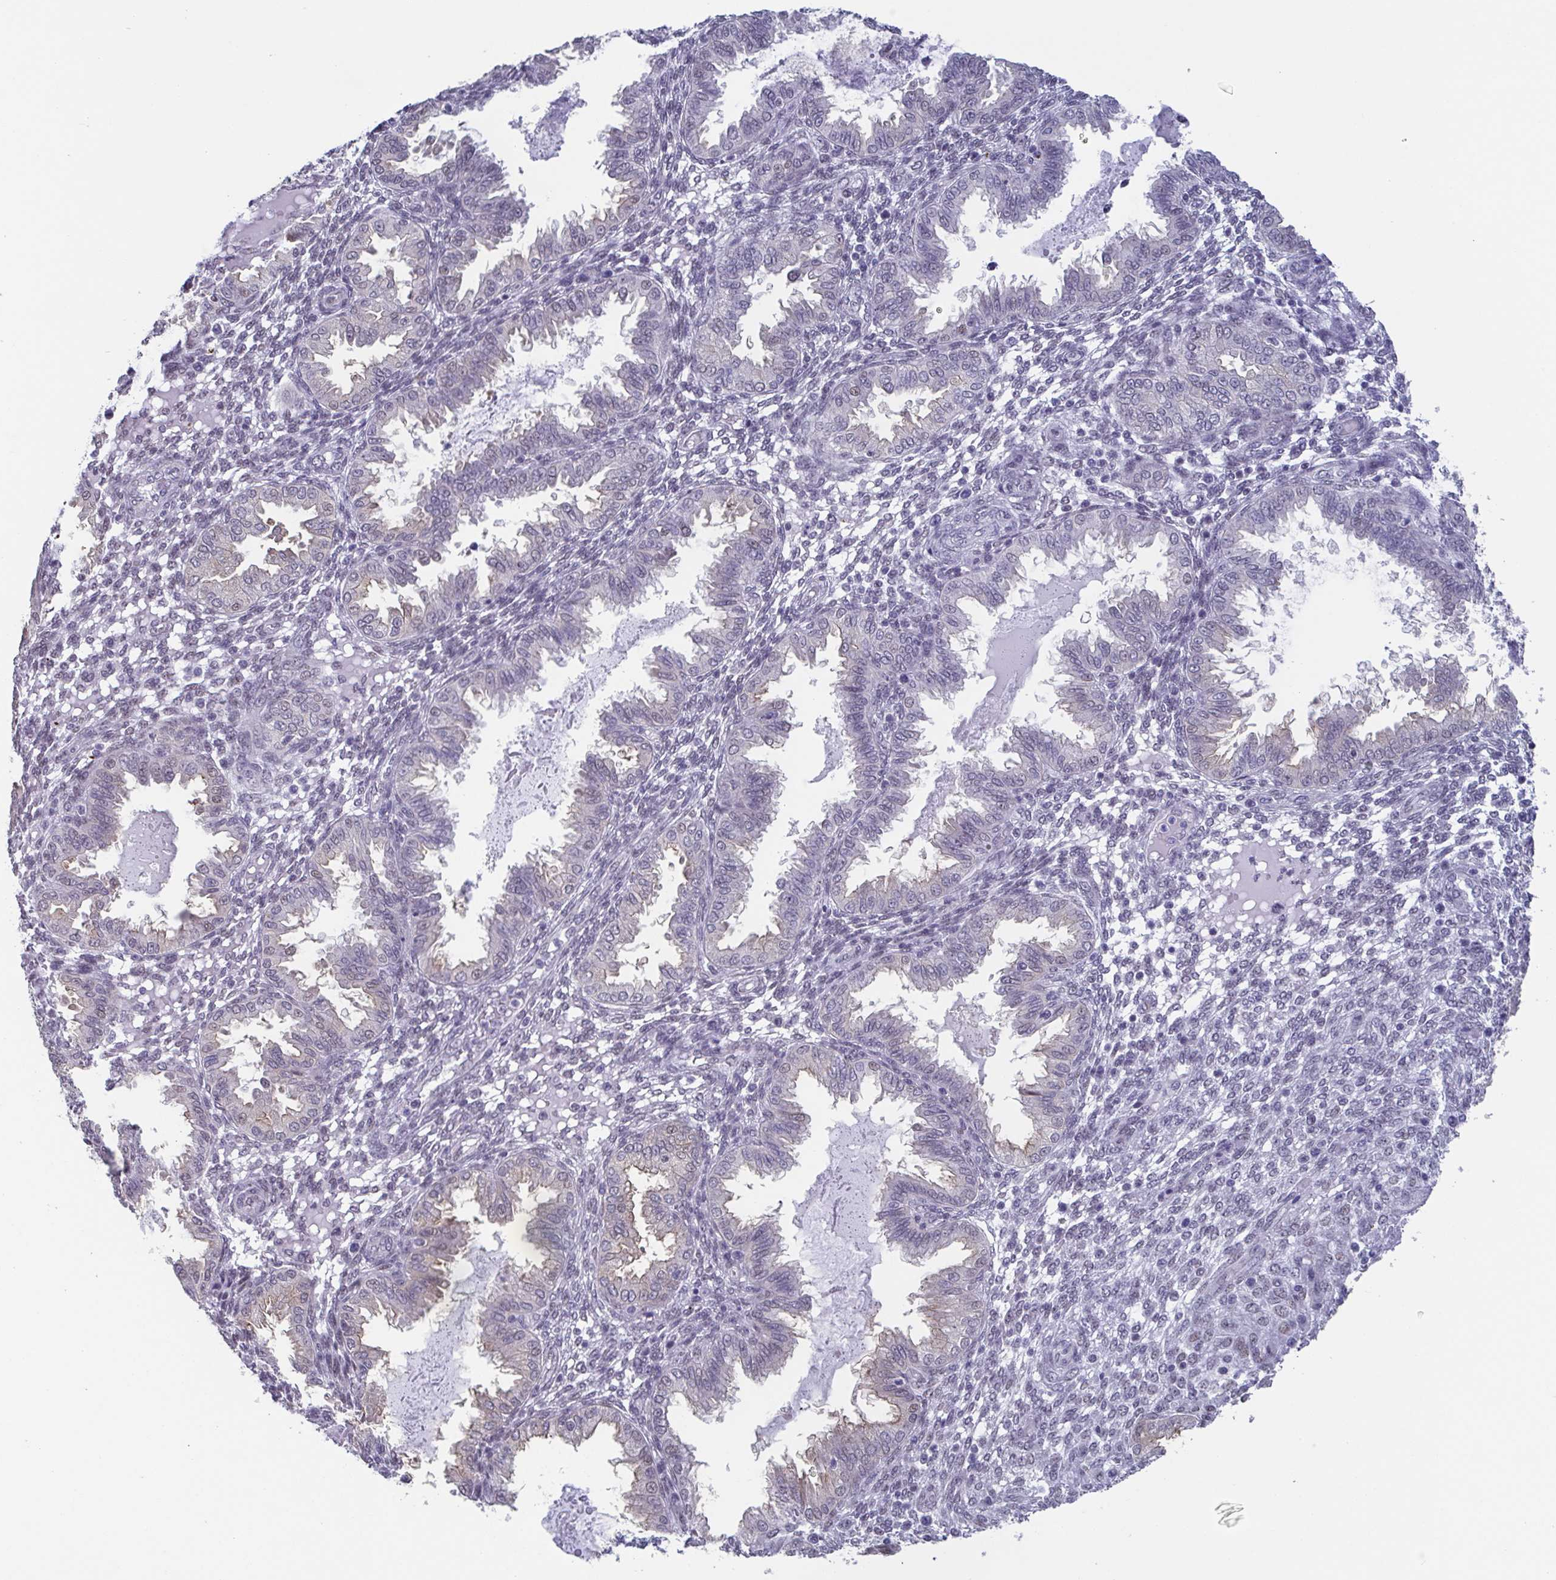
{"staining": {"intensity": "negative", "quantity": "none", "location": "none"}, "tissue": "endometrium", "cell_type": "Cells in endometrial stroma", "image_type": "normal", "snomed": [{"axis": "morphology", "description": "Normal tissue, NOS"}, {"axis": "topography", "description": "Endometrium"}], "caption": "The image exhibits no staining of cells in endometrial stroma in unremarkable endometrium.", "gene": "TMEM92", "patient": {"sex": "female", "age": 33}}